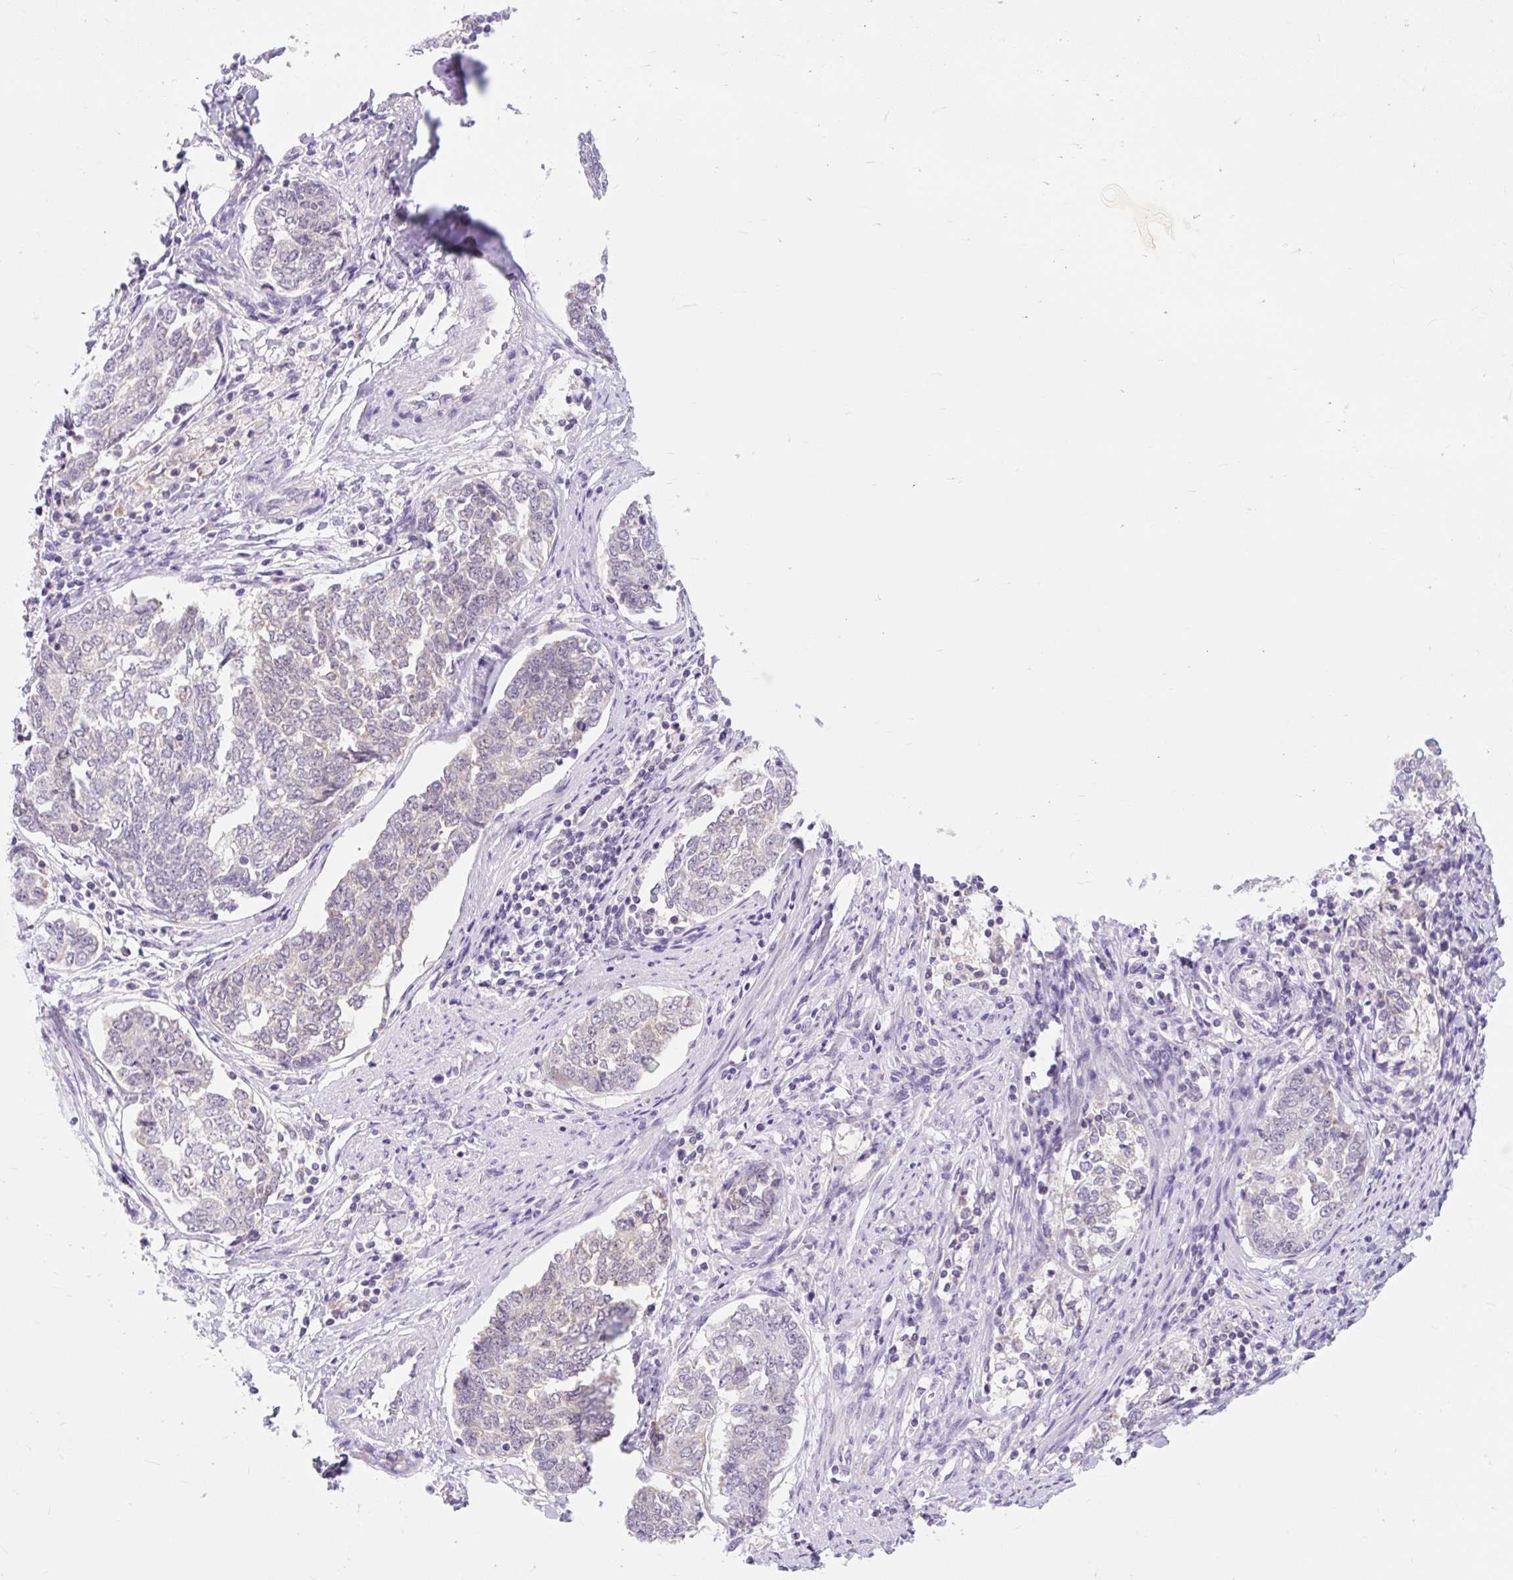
{"staining": {"intensity": "negative", "quantity": "none", "location": "none"}, "tissue": "endometrial cancer", "cell_type": "Tumor cells", "image_type": "cancer", "snomed": [{"axis": "morphology", "description": "Adenocarcinoma, NOS"}, {"axis": "topography", "description": "Endometrium"}], "caption": "Histopathology image shows no protein expression in tumor cells of endometrial cancer (adenocarcinoma) tissue. The staining is performed using DAB (3,3'-diaminobenzidine) brown chromogen with nuclei counter-stained in using hematoxylin.", "gene": "ITPK1", "patient": {"sex": "female", "age": 80}}